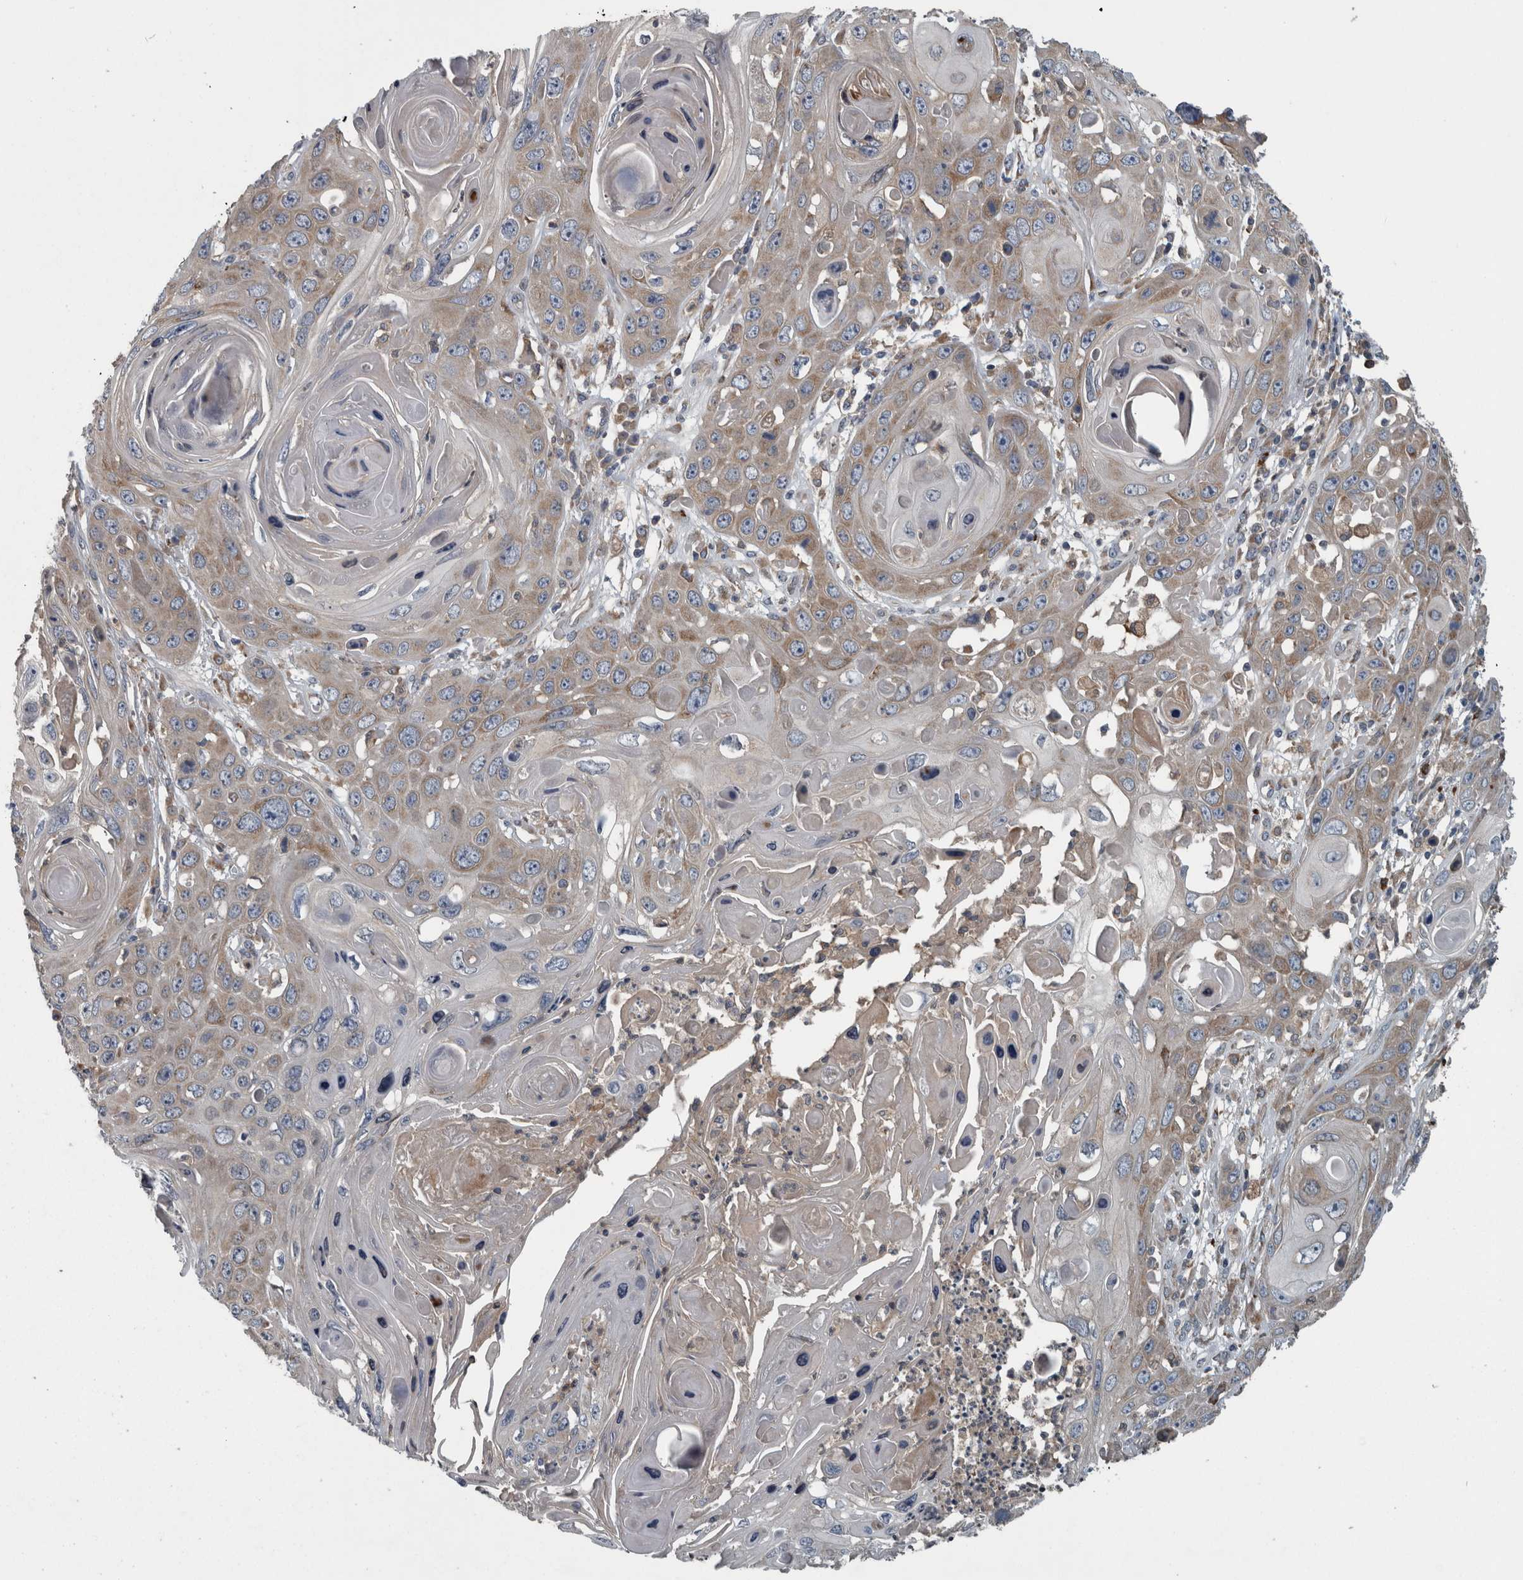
{"staining": {"intensity": "weak", "quantity": "<25%", "location": "cytoplasmic/membranous"}, "tissue": "skin cancer", "cell_type": "Tumor cells", "image_type": "cancer", "snomed": [{"axis": "morphology", "description": "Squamous cell carcinoma, NOS"}, {"axis": "topography", "description": "Skin"}], "caption": "Immunohistochemistry image of skin cancer stained for a protein (brown), which reveals no expression in tumor cells.", "gene": "EXOC8", "patient": {"sex": "male", "age": 55}}